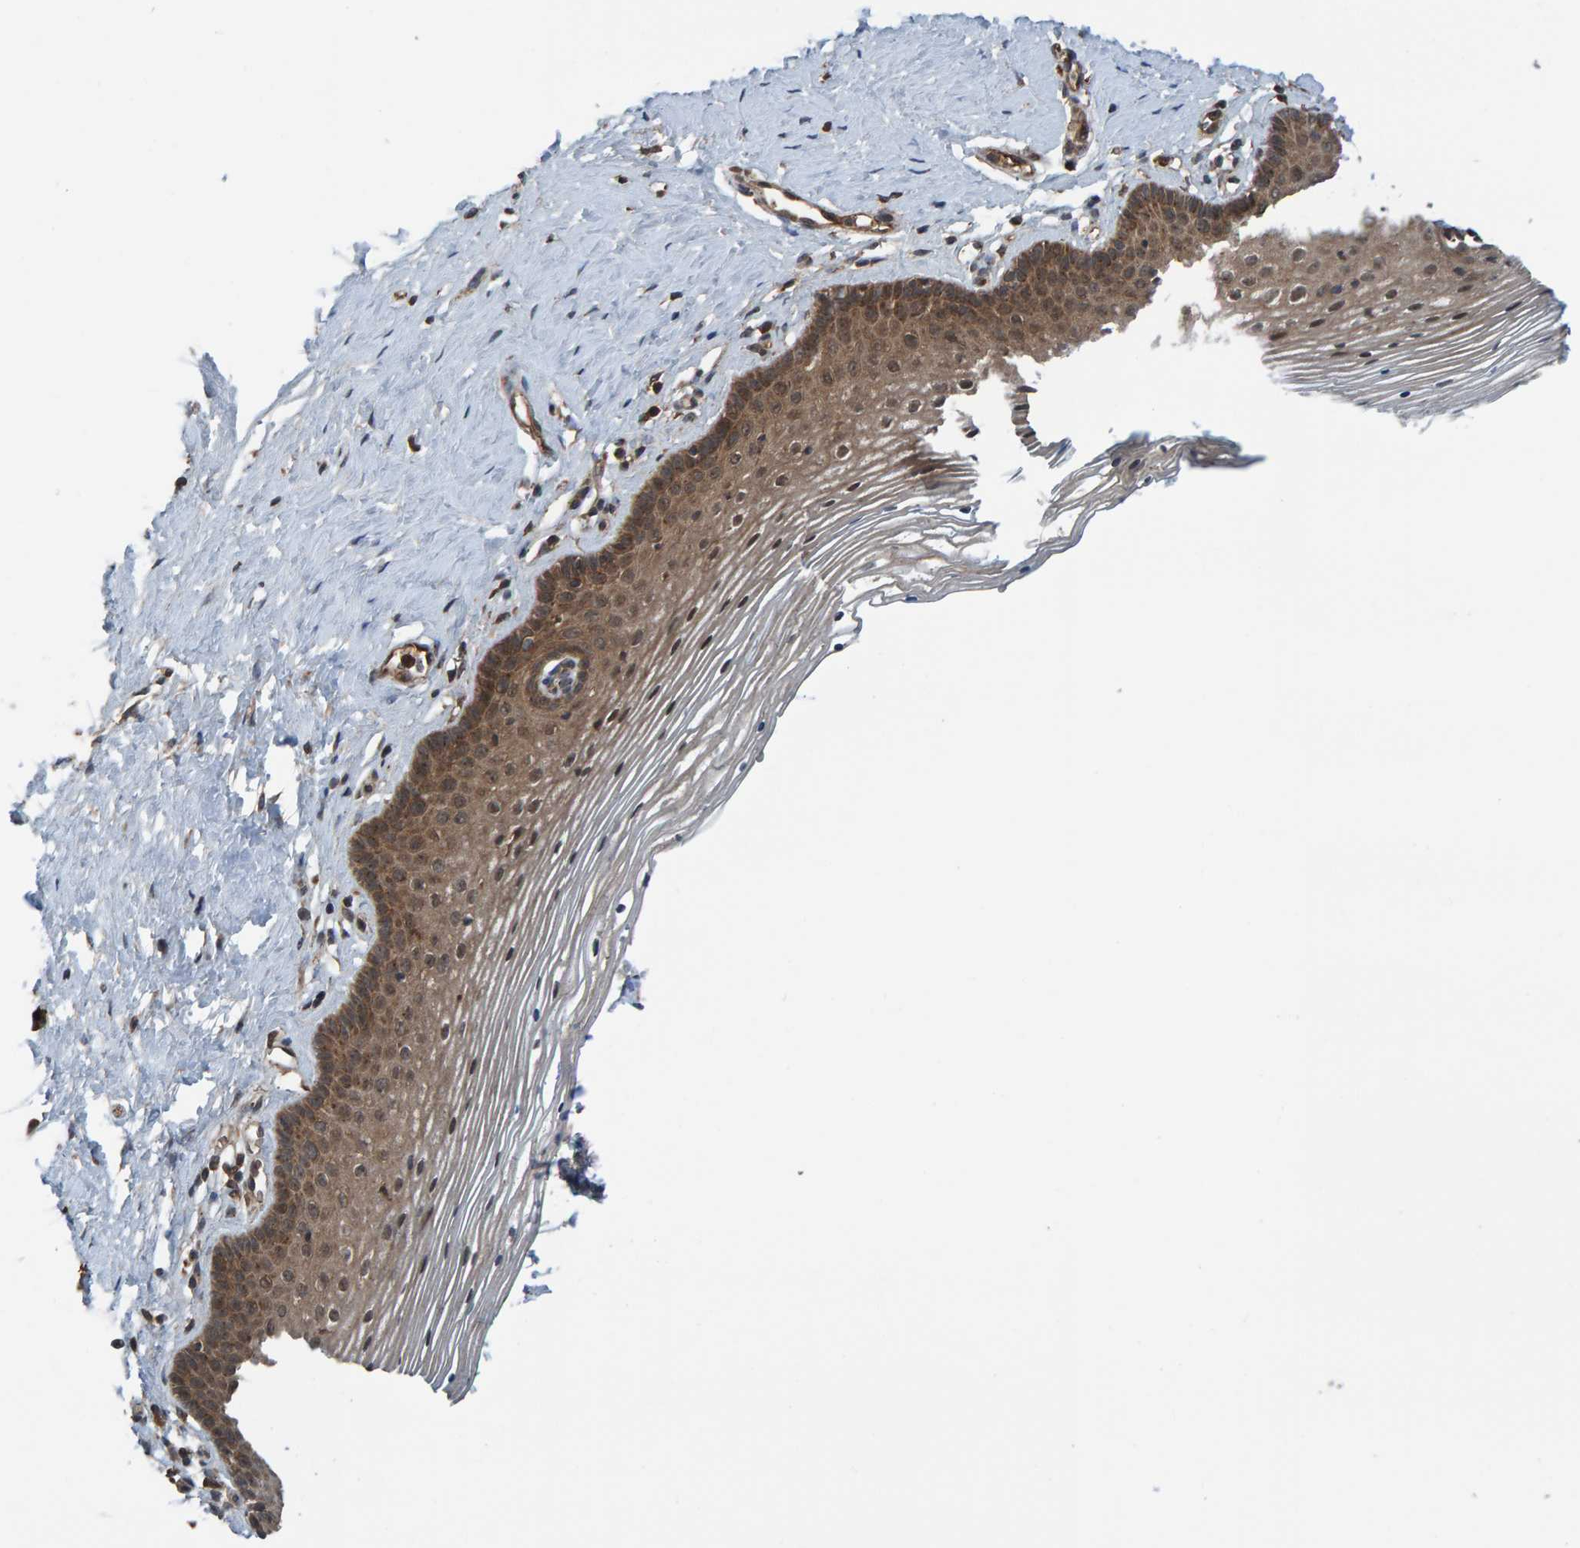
{"staining": {"intensity": "moderate", "quantity": ">75%", "location": "cytoplasmic/membranous"}, "tissue": "vagina", "cell_type": "Squamous epithelial cells", "image_type": "normal", "snomed": [{"axis": "morphology", "description": "Normal tissue, NOS"}, {"axis": "topography", "description": "Vagina"}], "caption": "DAB immunohistochemical staining of unremarkable vagina reveals moderate cytoplasmic/membranous protein staining in approximately >75% of squamous epithelial cells.", "gene": "CUEDC1", "patient": {"sex": "female", "age": 32}}